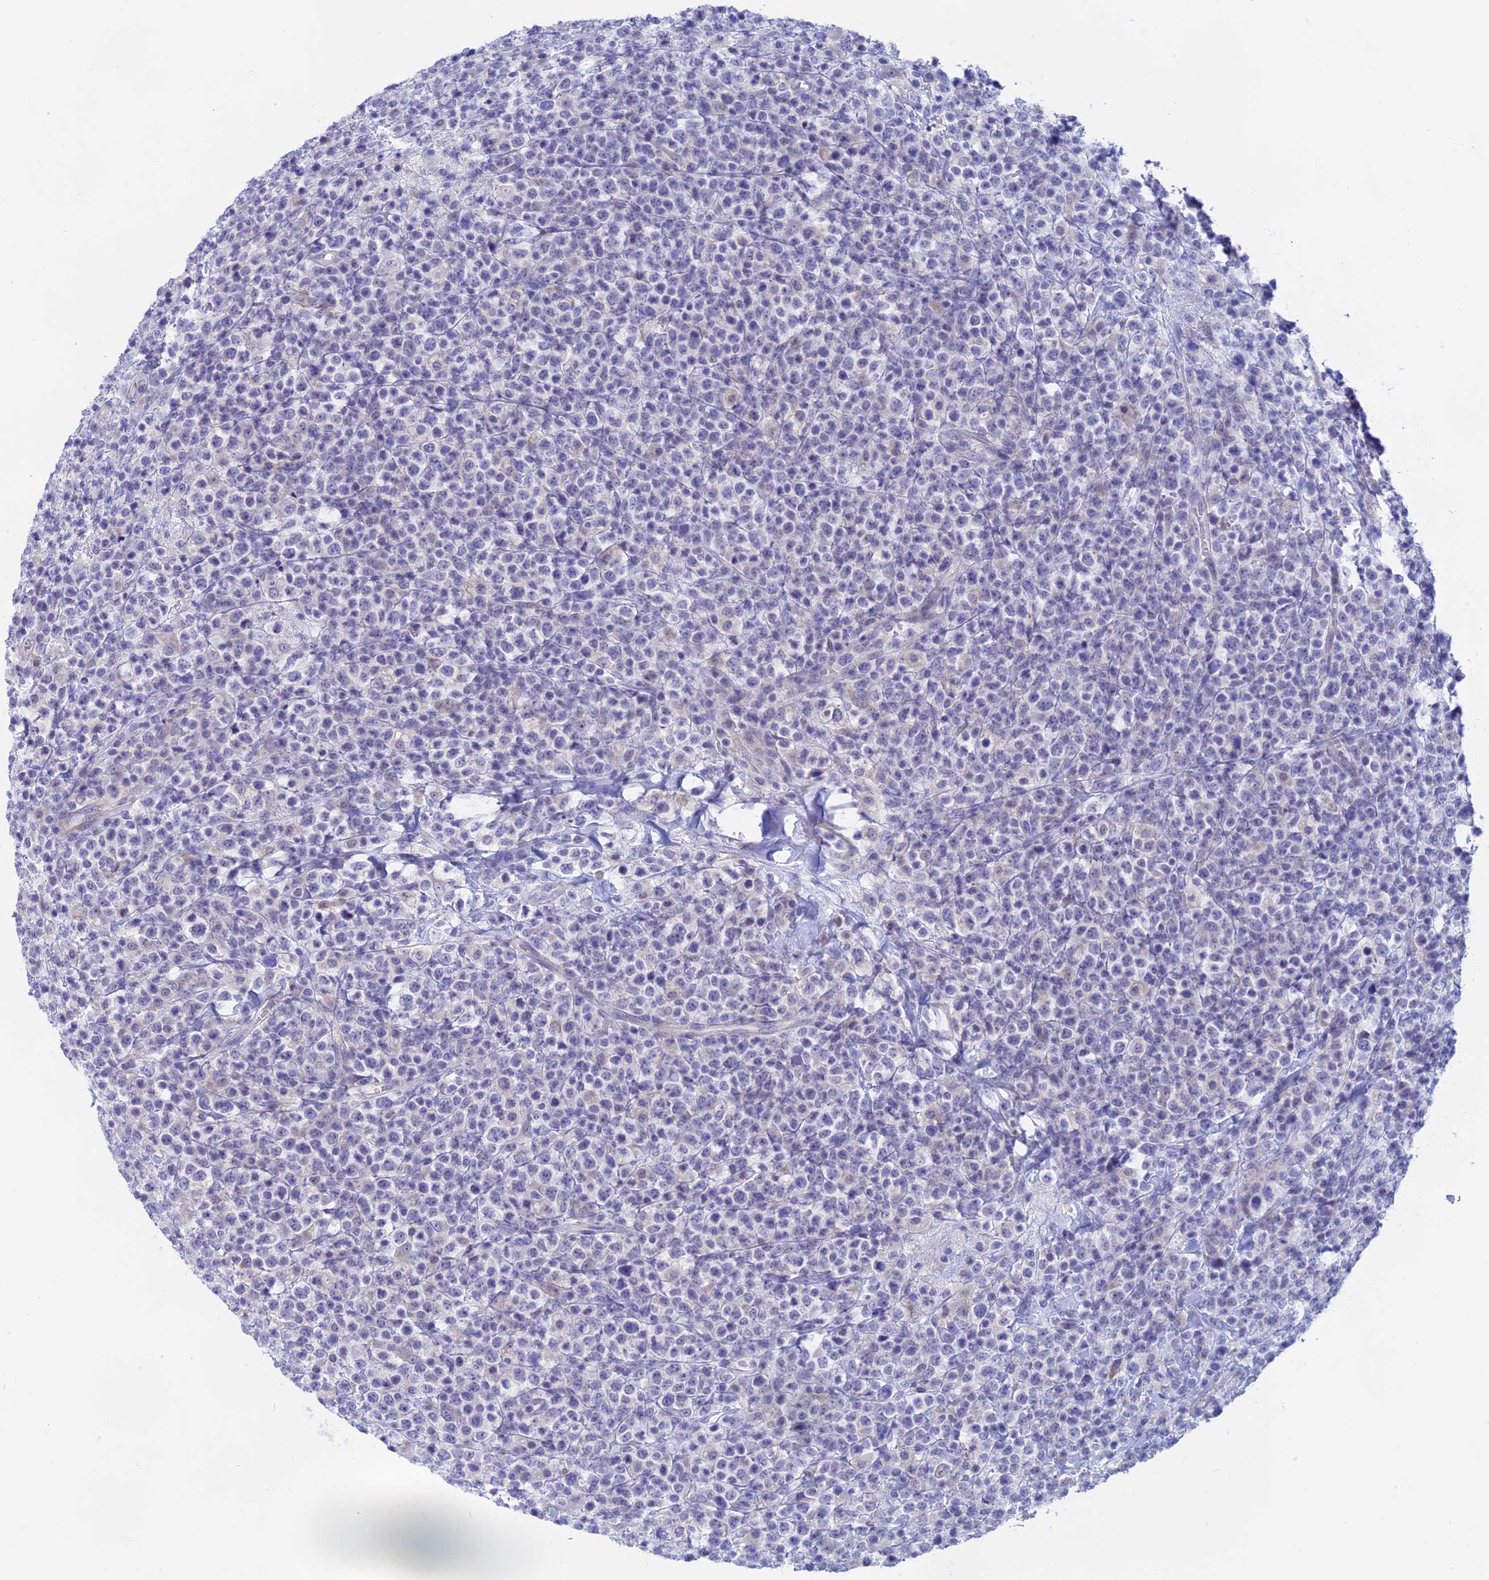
{"staining": {"intensity": "negative", "quantity": "none", "location": "none"}, "tissue": "lymphoma", "cell_type": "Tumor cells", "image_type": "cancer", "snomed": [{"axis": "morphology", "description": "Malignant lymphoma, non-Hodgkin's type, High grade"}, {"axis": "topography", "description": "Colon"}], "caption": "The photomicrograph exhibits no staining of tumor cells in malignant lymphoma, non-Hodgkin's type (high-grade).", "gene": "GLB1L", "patient": {"sex": "female", "age": 53}}